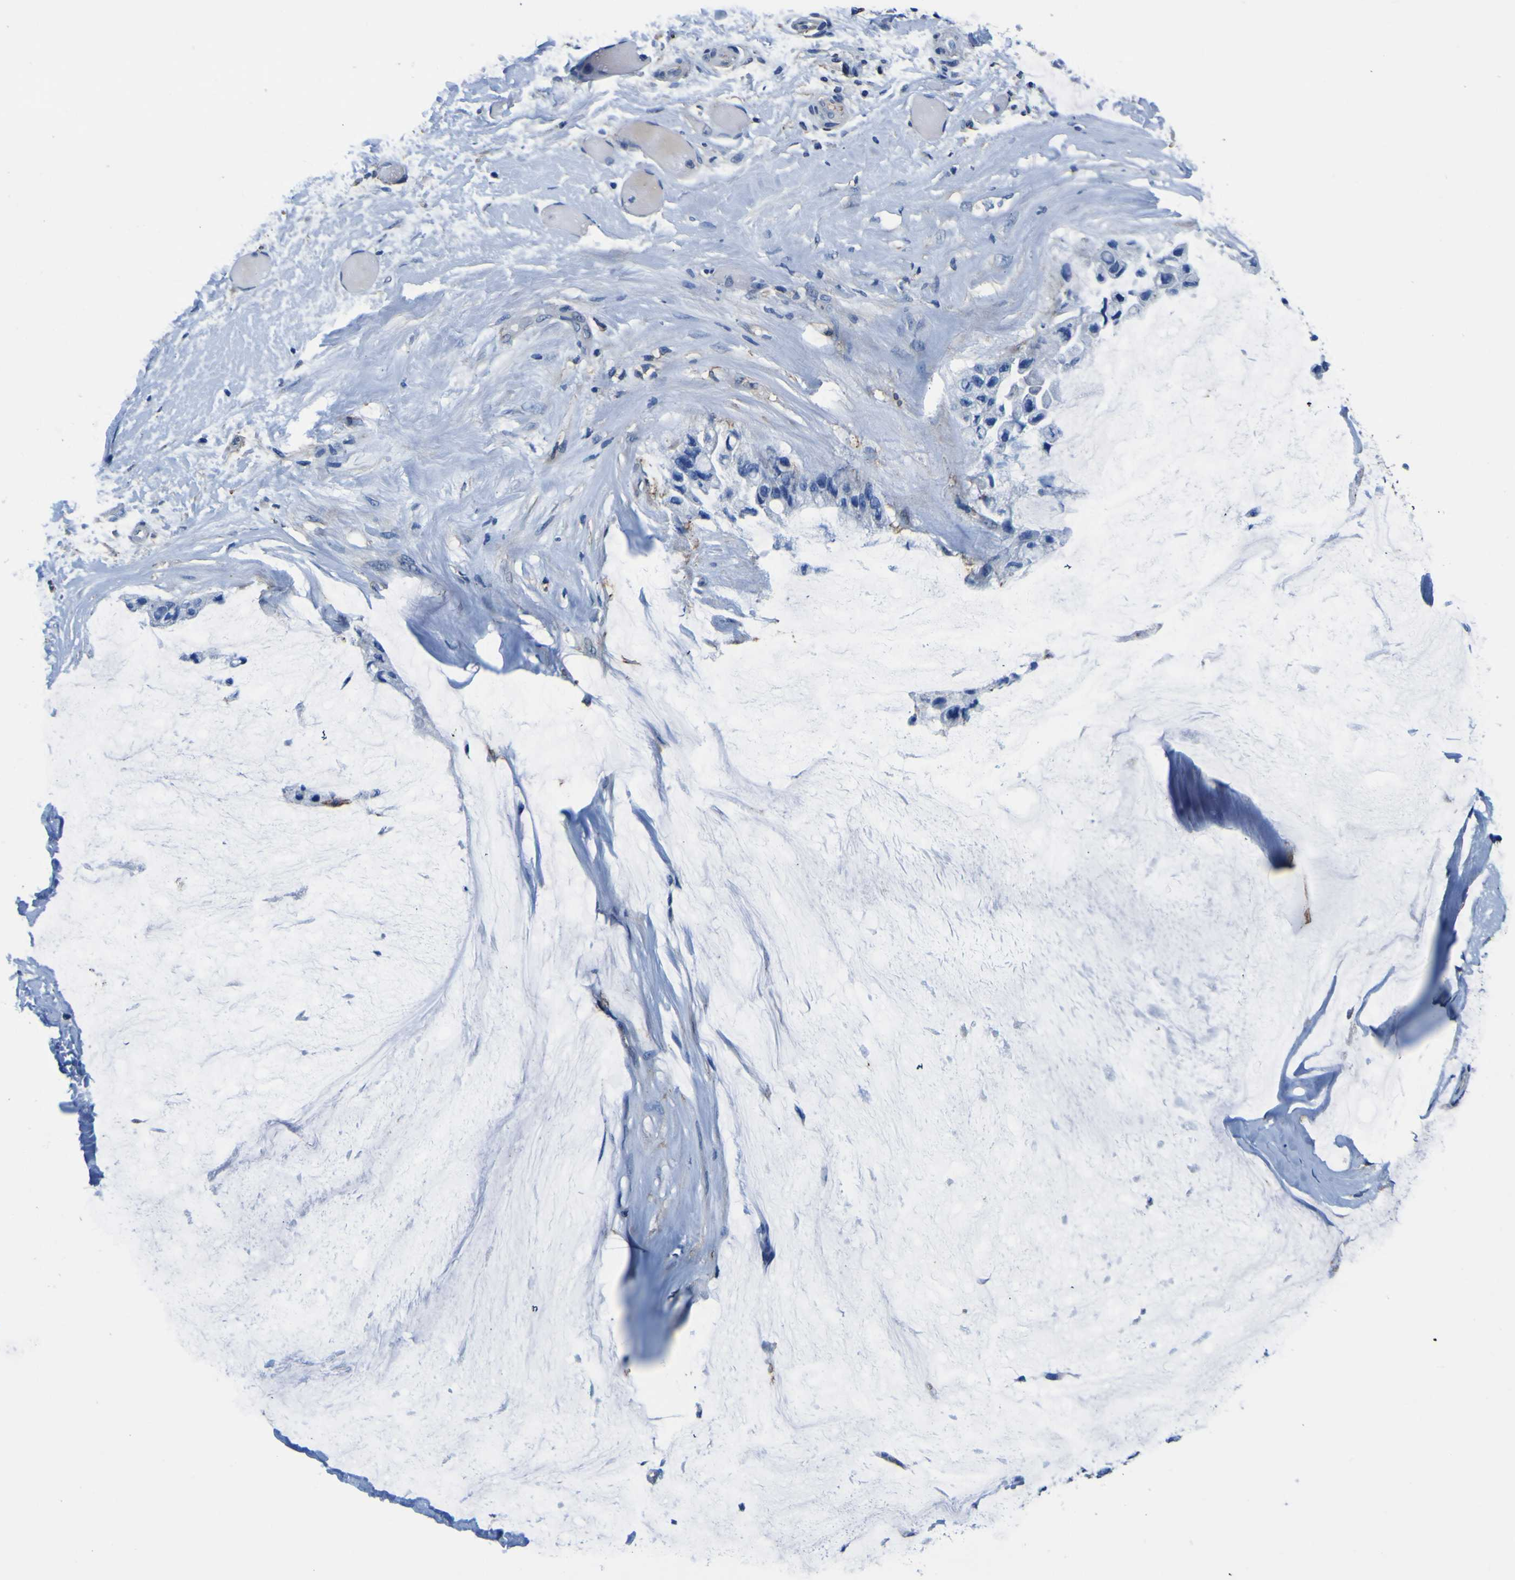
{"staining": {"intensity": "negative", "quantity": "none", "location": "none"}, "tissue": "ovarian cancer", "cell_type": "Tumor cells", "image_type": "cancer", "snomed": [{"axis": "morphology", "description": "Cystadenocarcinoma, mucinous, NOS"}, {"axis": "topography", "description": "Ovary"}], "caption": "Immunohistochemistry (IHC) of human ovarian cancer (mucinous cystadenocarcinoma) displays no expression in tumor cells.", "gene": "PXDN", "patient": {"sex": "female", "age": 39}}